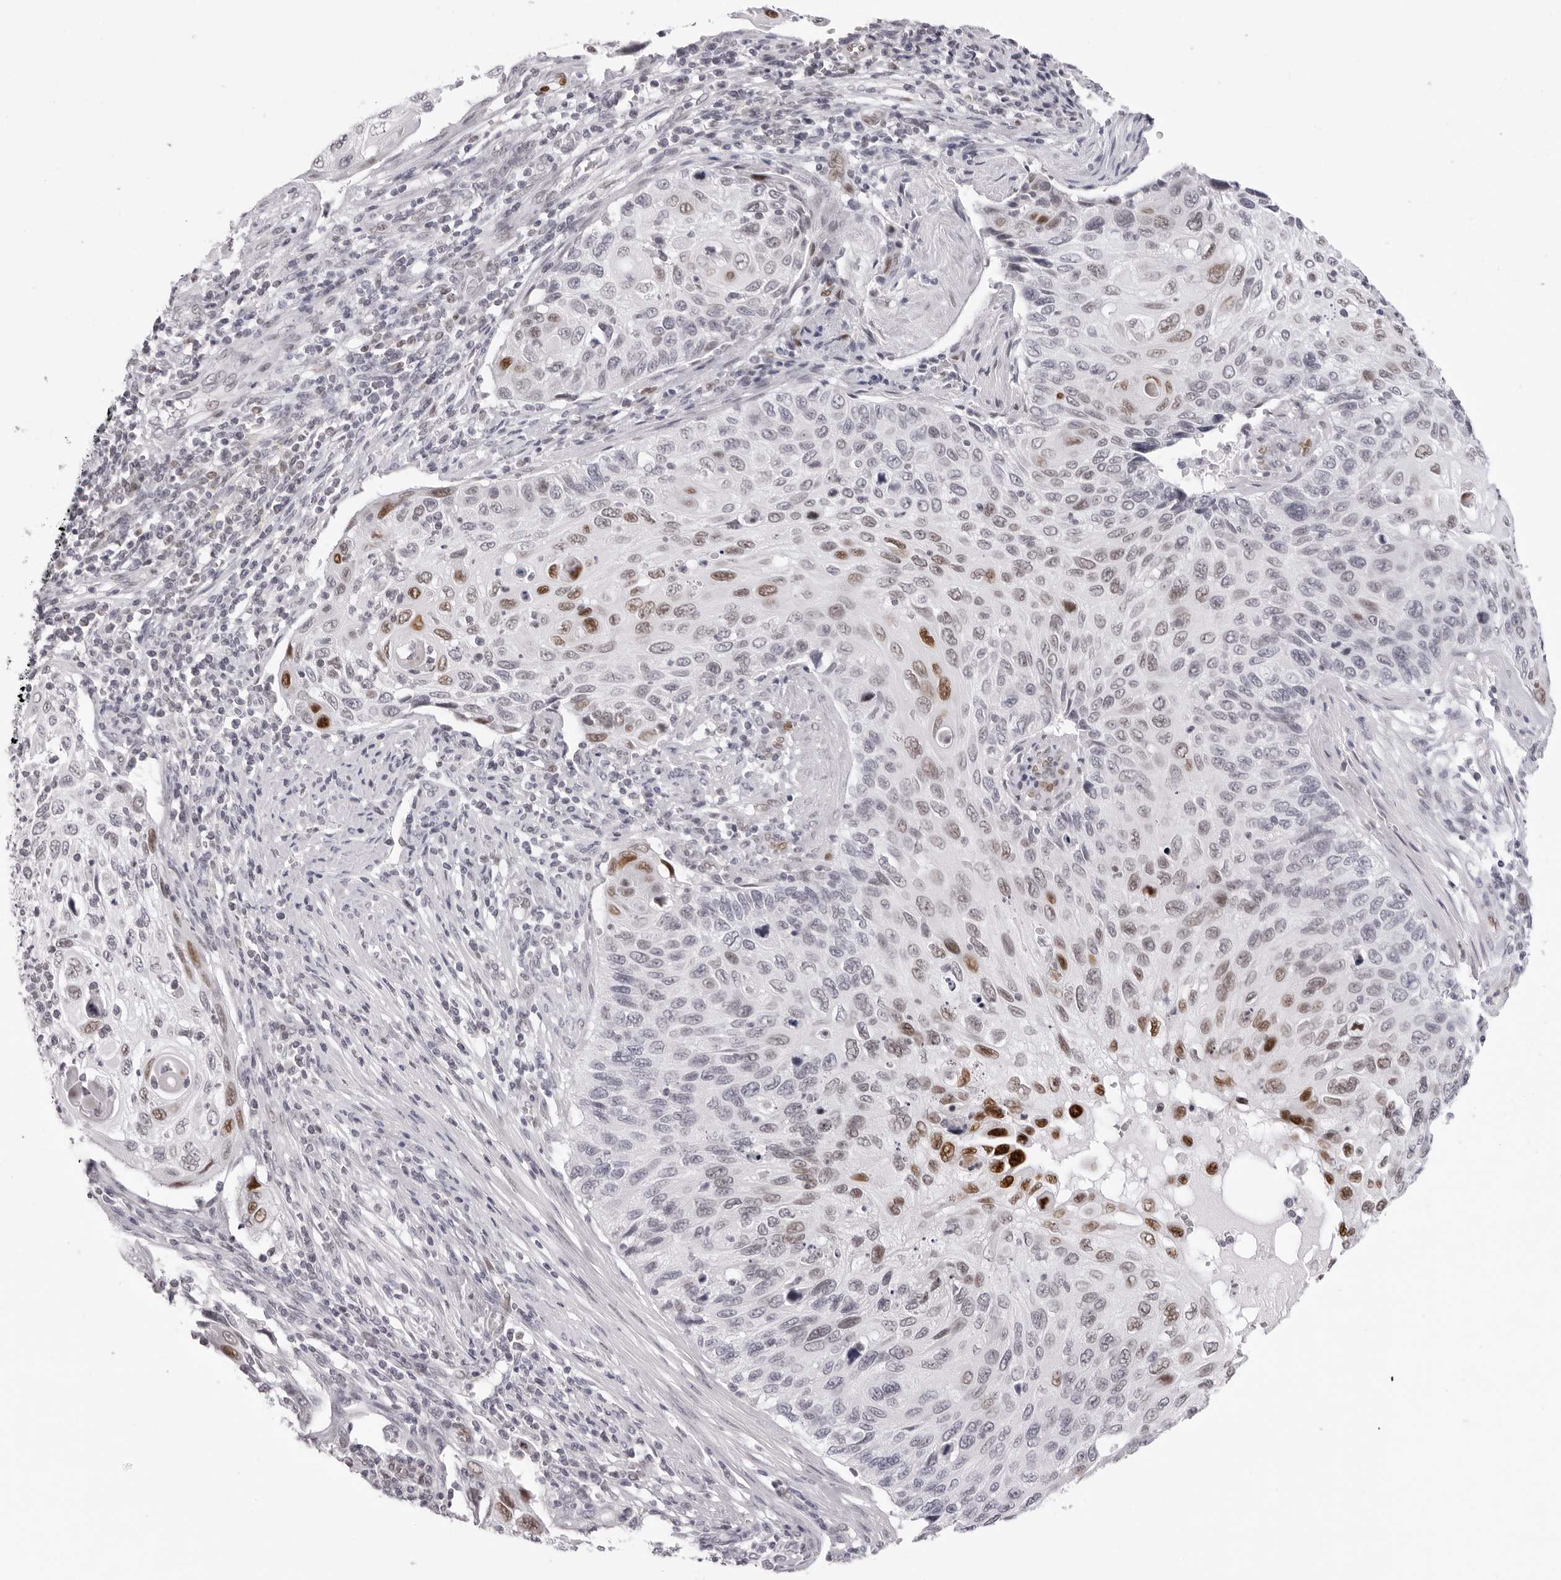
{"staining": {"intensity": "strong", "quantity": "<25%", "location": "nuclear"}, "tissue": "cervical cancer", "cell_type": "Tumor cells", "image_type": "cancer", "snomed": [{"axis": "morphology", "description": "Squamous cell carcinoma, NOS"}, {"axis": "topography", "description": "Cervix"}], "caption": "Immunohistochemistry of human cervical squamous cell carcinoma demonstrates medium levels of strong nuclear positivity in about <25% of tumor cells.", "gene": "MAFK", "patient": {"sex": "female", "age": 70}}